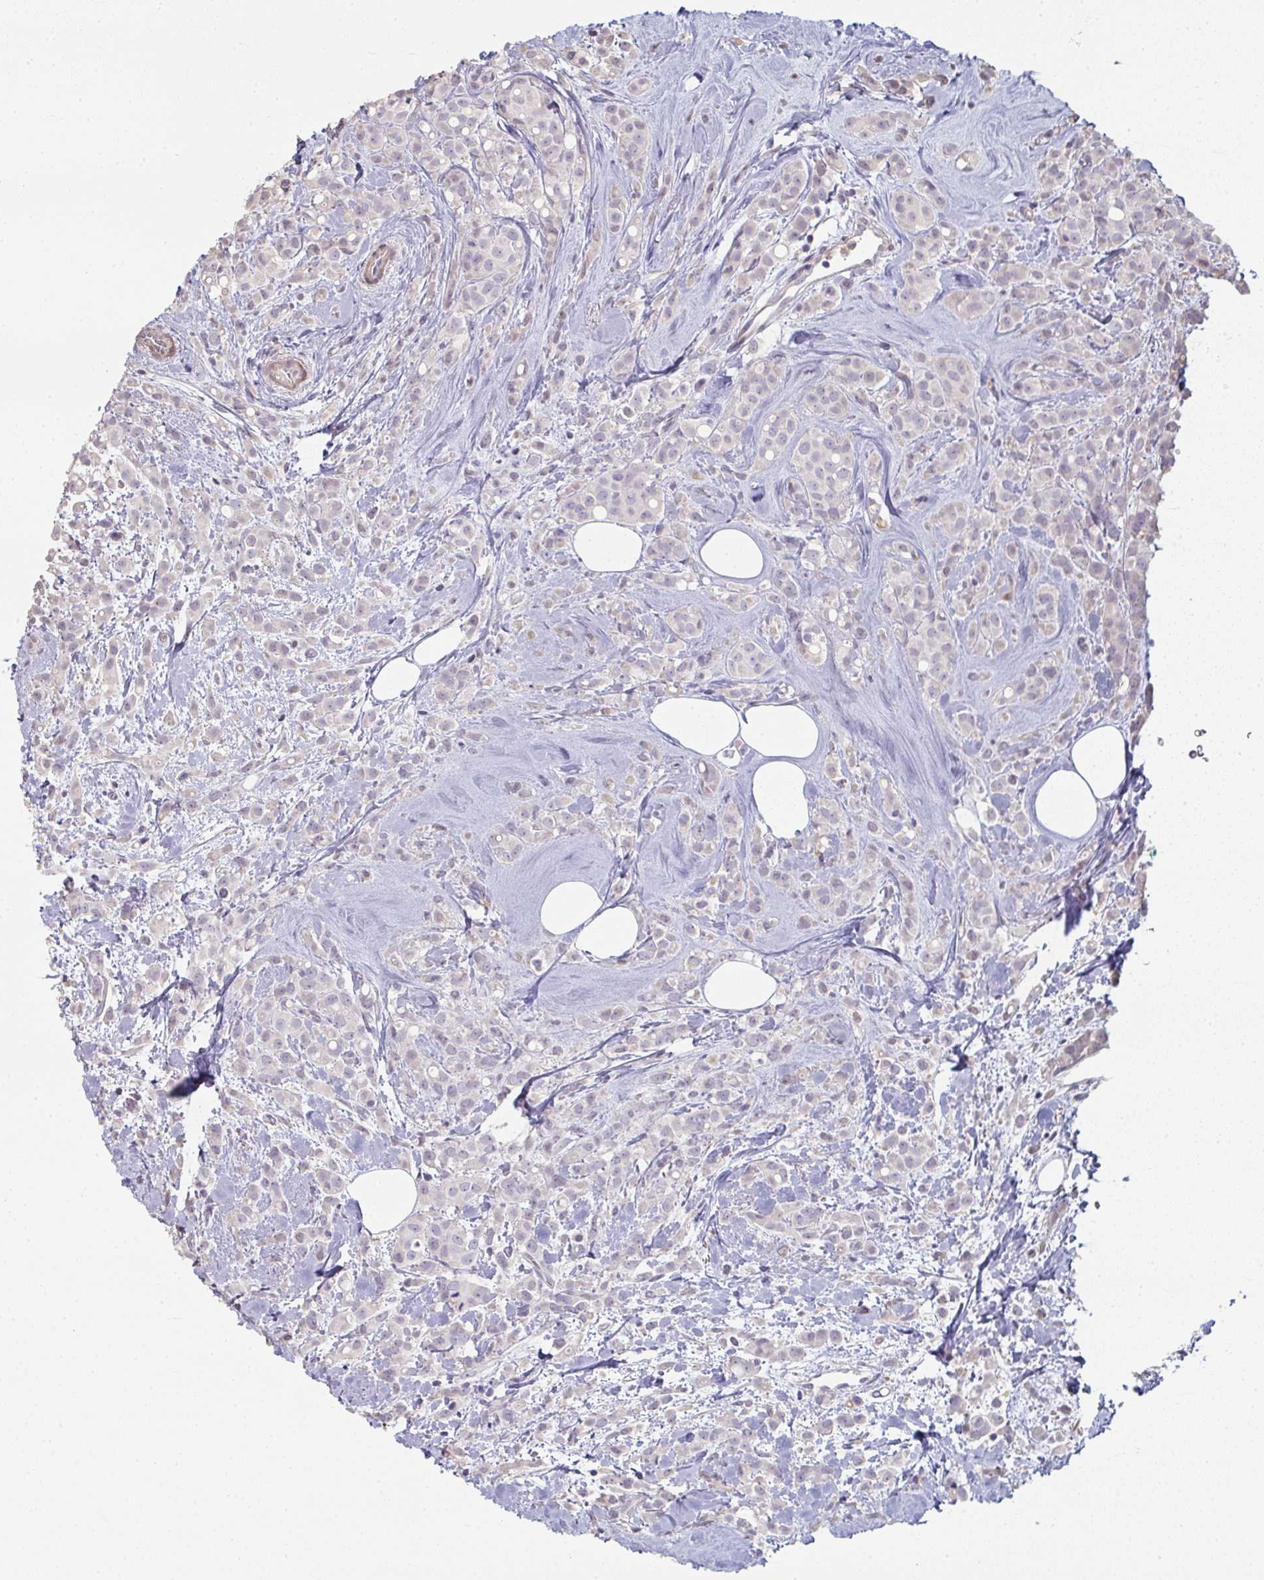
{"staining": {"intensity": "negative", "quantity": "none", "location": "none"}, "tissue": "breast cancer", "cell_type": "Tumor cells", "image_type": "cancer", "snomed": [{"axis": "morphology", "description": "Lobular carcinoma"}, {"axis": "topography", "description": "Breast"}], "caption": "The immunohistochemistry photomicrograph has no significant staining in tumor cells of lobular carcinoma (breast) tissue.", "gene": "A1CF", "patient": {"sex": "female", "age": 68}}